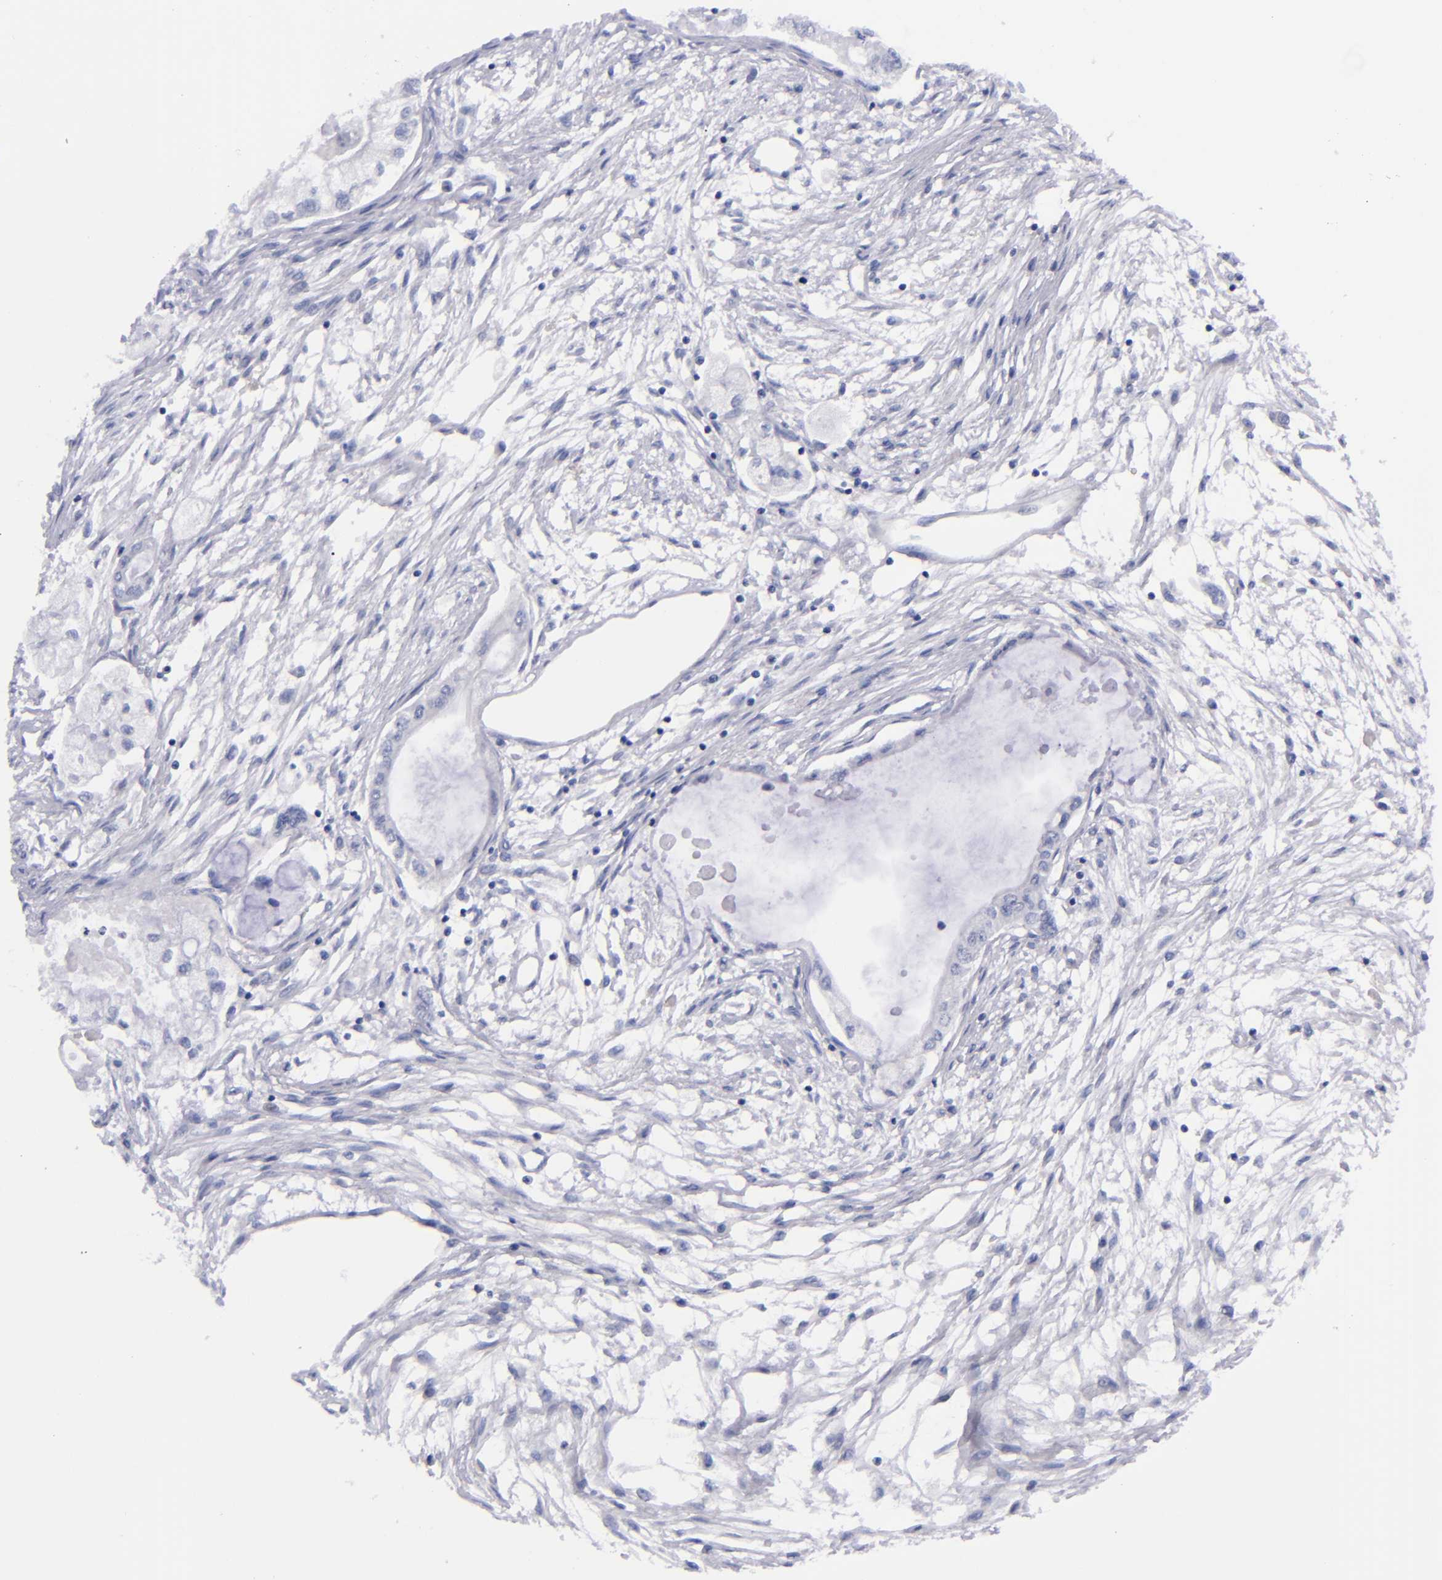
{"staining": {"intensity": "negative", "quantity": "none", "location": "none"}, "tissue": "pancreatic cancer", "cell_type": "Tumor cells", "image_type": "cancer", "snomed": [{"axis": "morphology", "description": "Adenocarcinoma, NOS"}, {"axis": "topography", "description": "Pancreas"}], "caption": "Immunohistochemistry histopathology image of adenocarcinoma (pancreatic) stained for a protein (brown), which reveals no positivity in tumor cells. (IHC, brightfield microscopy, high magnification).", "gene": "MCM7", "patient": {"sex": "male", "age": 79}}